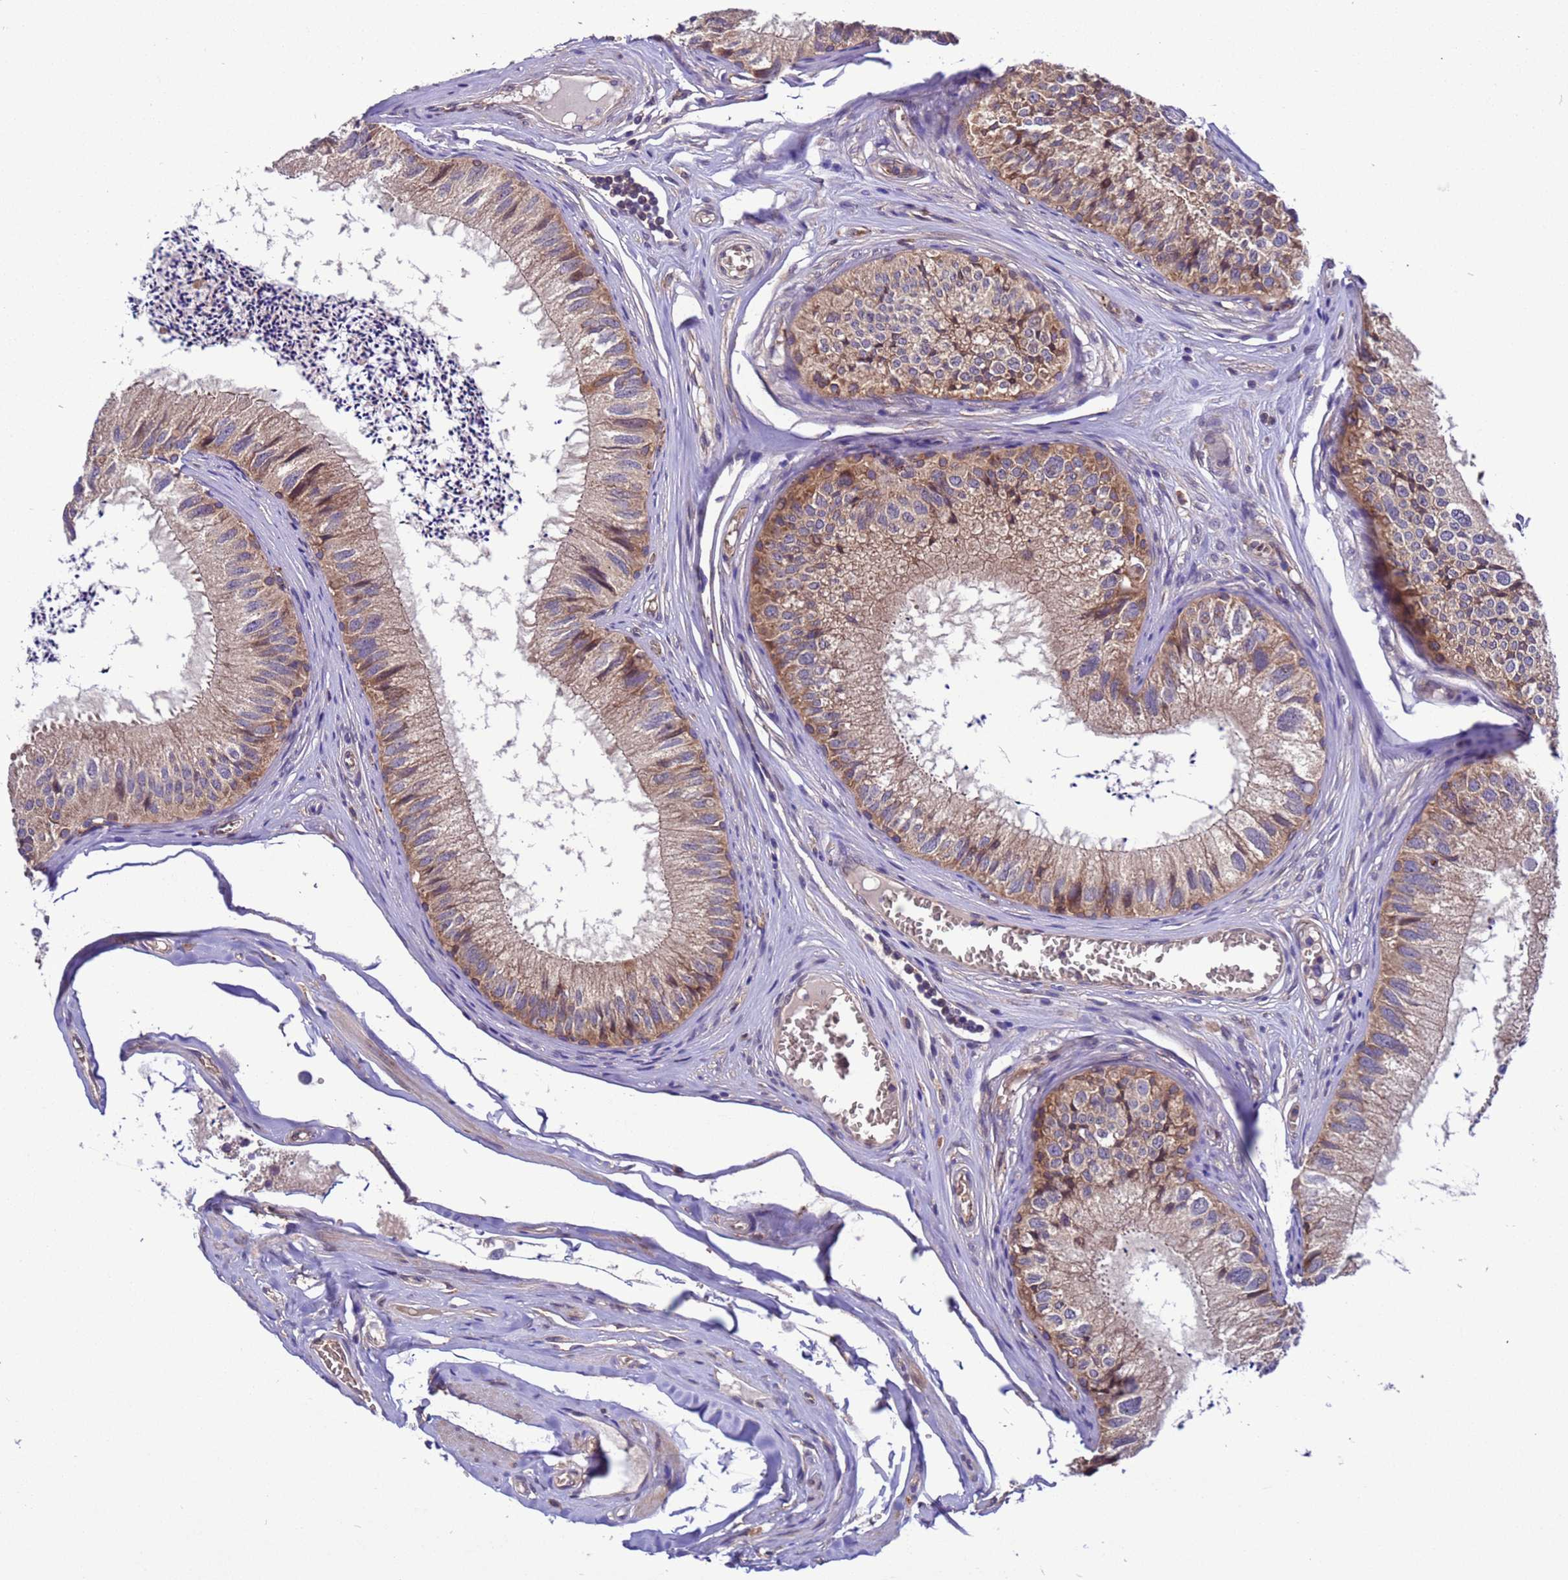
{"staining": {"intensity": "strong", "quantity": "25%-75%", "location": "cytoplasmic/membranous"}, "tissue": "epididymis", "cell_type": "Glandular cells", "image_type": "normal", "snomed": [{"axis": "morphology", "description": "Normal tissue, NOS"}, {"axis": "topography", "description": "Epididymis"}], "caption": "Immunohistochemistry (IHC) micrograph of normal epididymis: epididymis stained using immunohistochemistry (IHC) exhibits high levels of strong protein expression localized specifically in the cytoplasmic/membranous of glandular cells, appearing as a cytoplasmic/membranous brown color.", "gene": "ARHGAP12", "patient": {"sex": "male", "age": 79}}